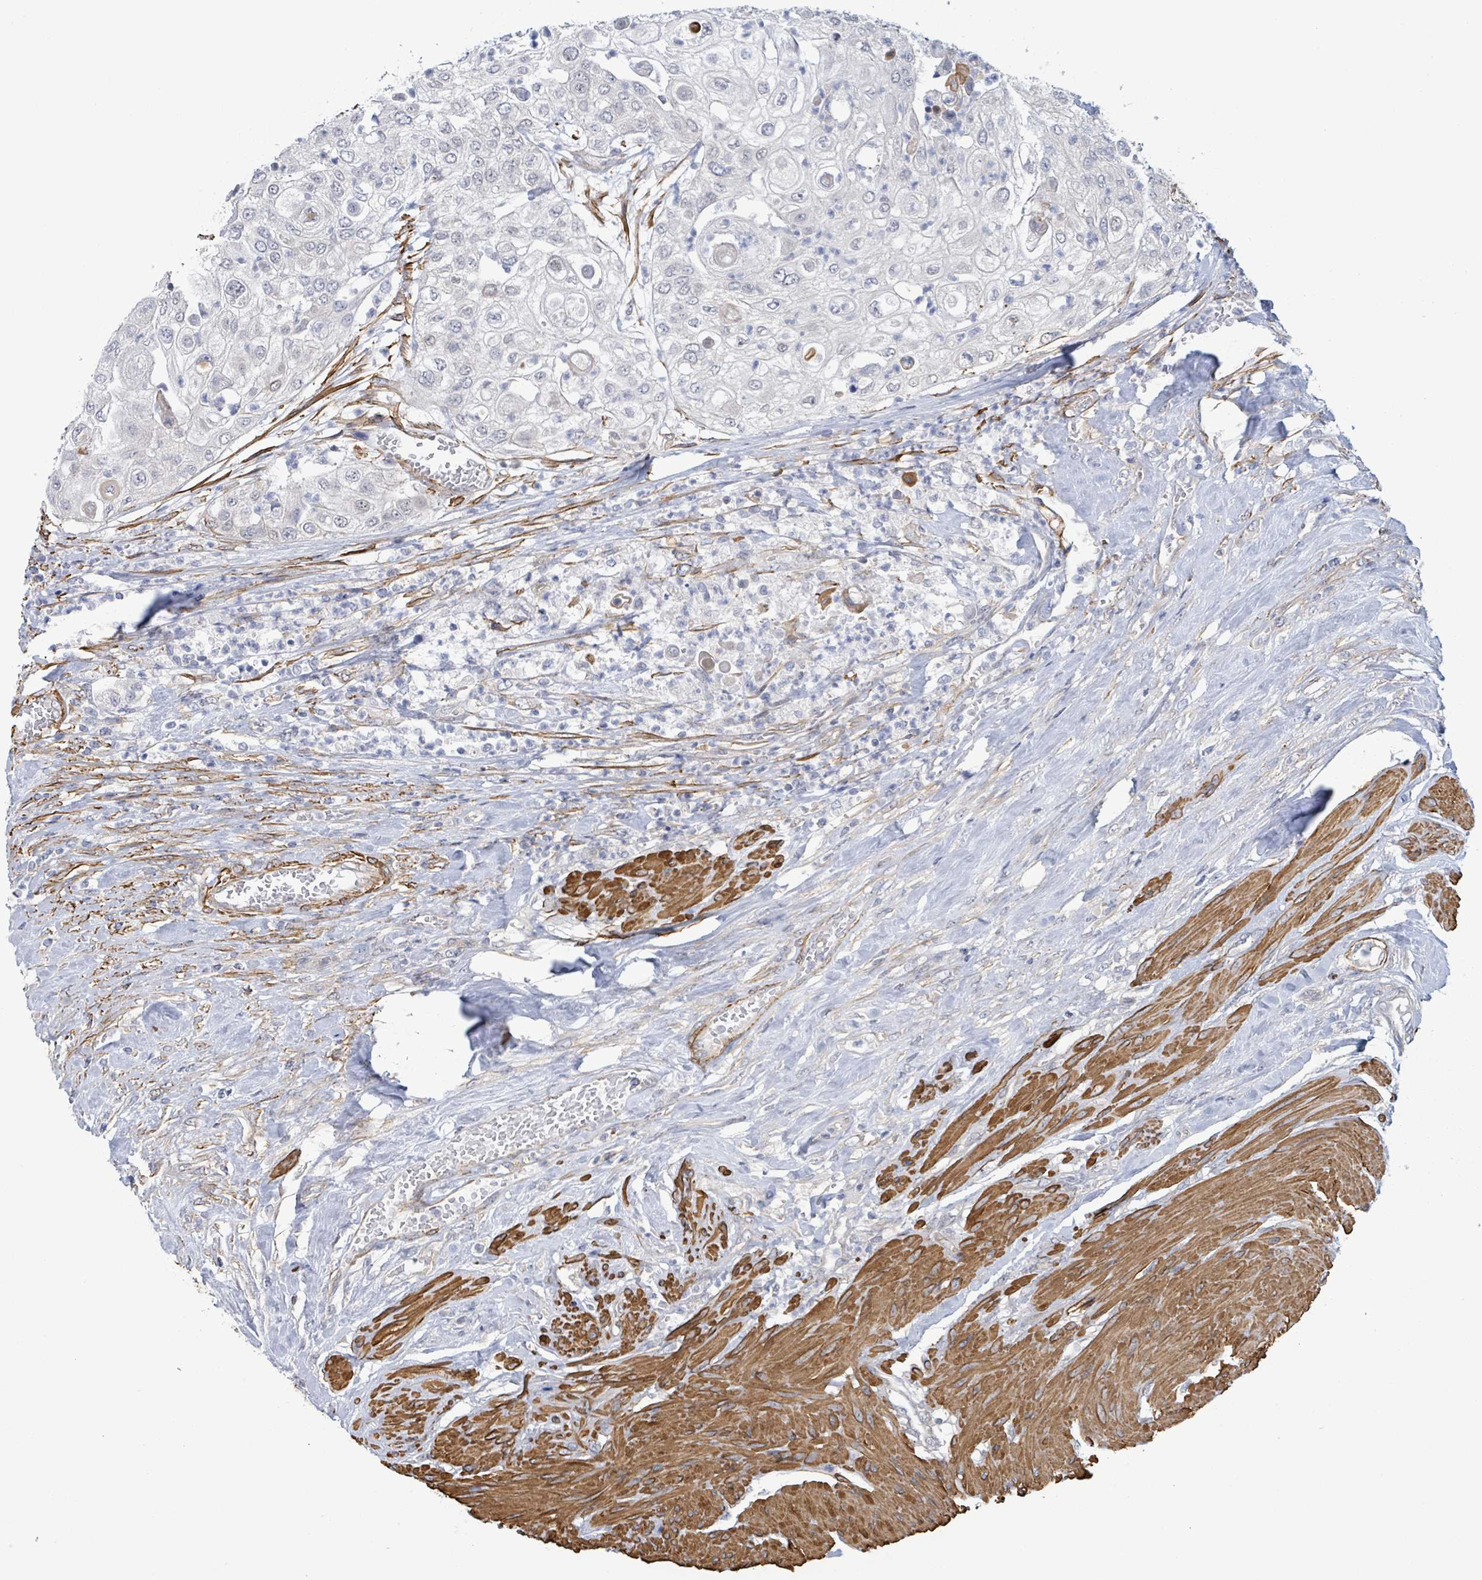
{"staining": {"intensity": "negative", "quantity": "none", "location": "none"}, "tissue": "urothelial cancer", "cell_type": "Tumor cells", "image_type": "cancer", "snomed": [{"axis": "morphology", "description": "Urothelial carcinoma, High grade"}, {"axis": "topography", "description": "Urinary bladder"}], "caption": "This is an immunohistochemistry (IHC) photomicrograph of human high-grade urothelial carcinoma. There is no positivity in tumor cells.", "gene": "DMRTC1B", "patient": {"sex": "female", "age": 79}}